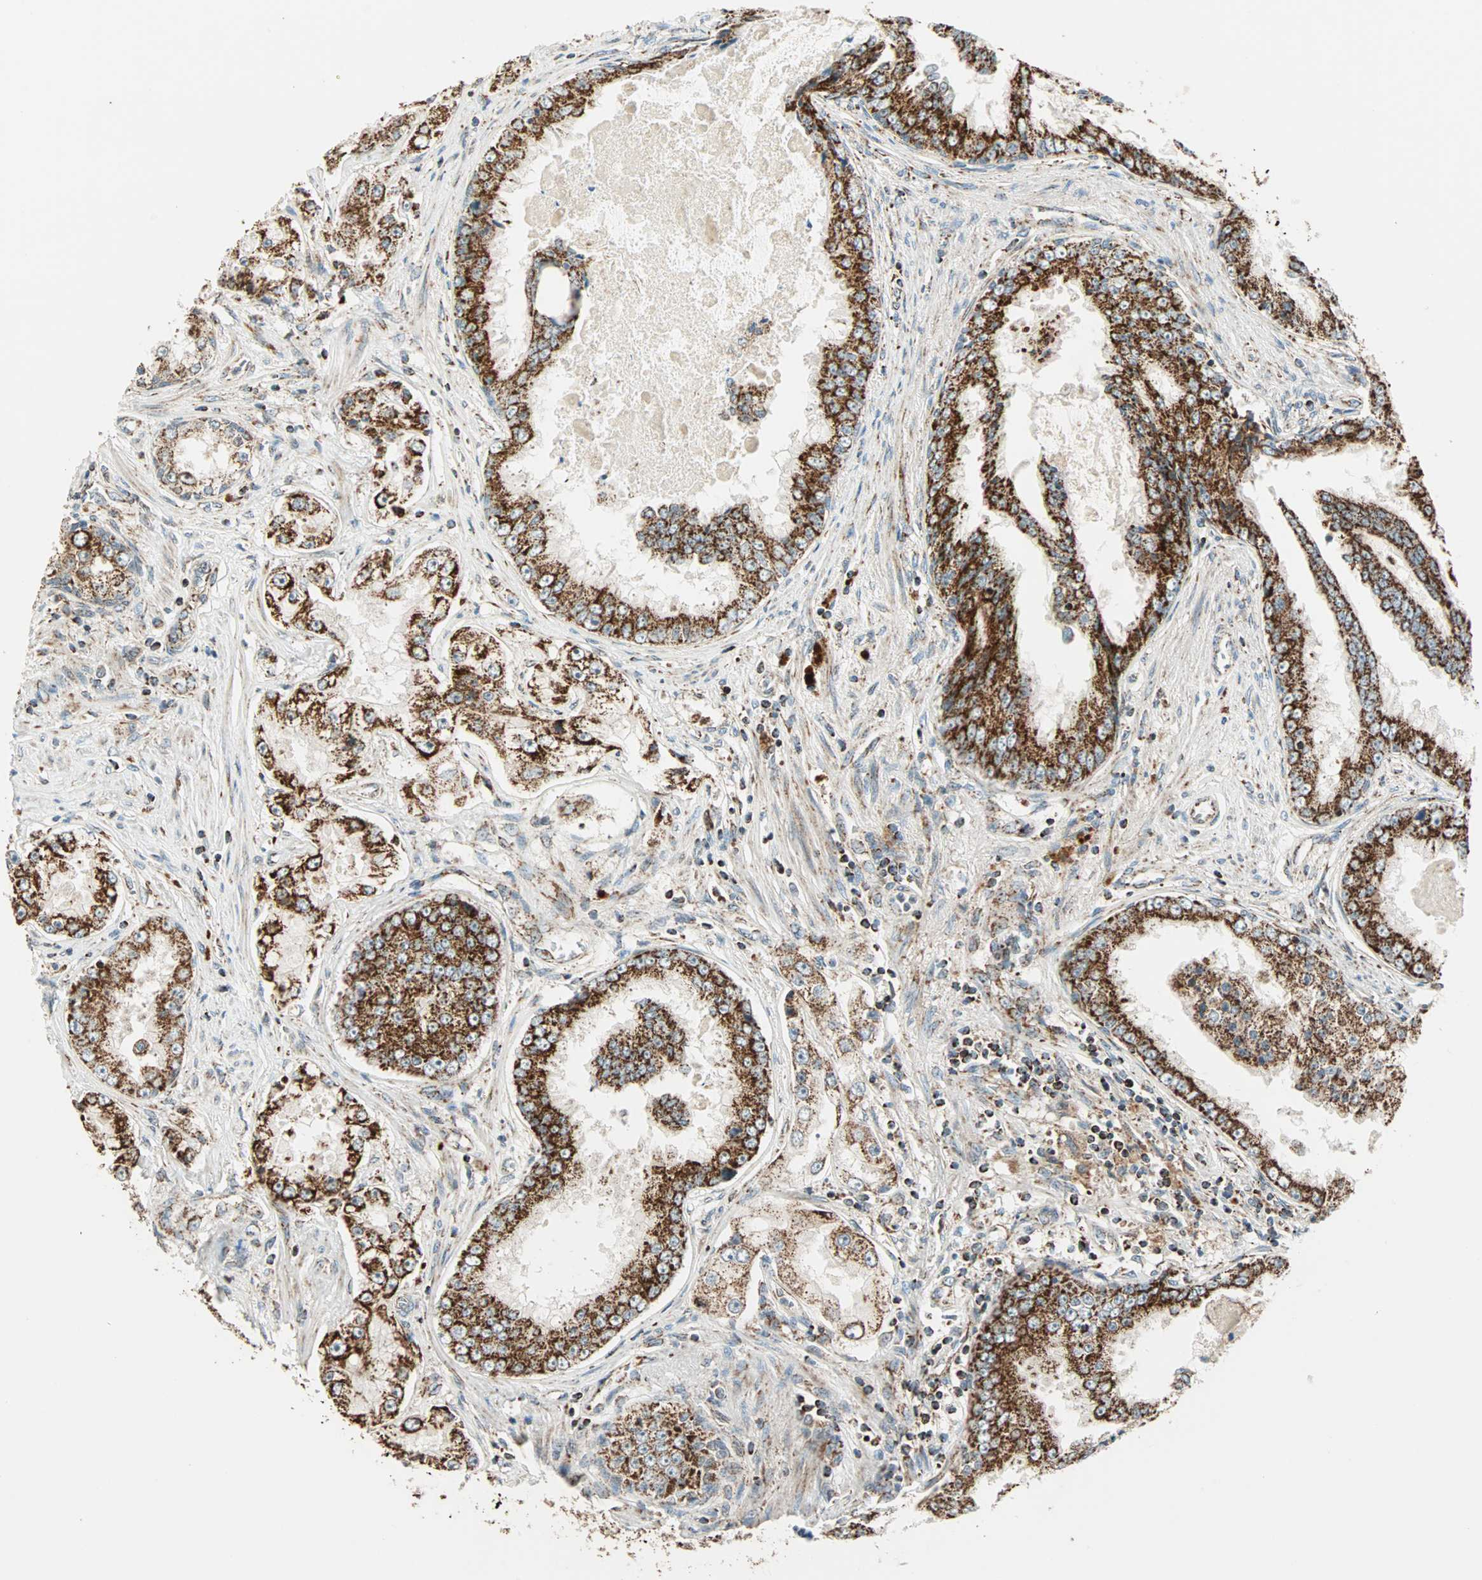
{"staining": {"intensity": "moderate", "quantity": ">75%", "location": "cytoplasmic/membranous"}, "tissue": "prostate cancer", "cell_type": "Tumor cells", "image_type": "cancer", "snomed": [{"axis": "morphology", "description": "Adenocarcinoma, High grade"}, {"axis": "topography", "description": "Prostate"}], "caption": "High-grade adenocarcinoma (prostate) tissue shows moderate cytoplasmic/membranous positivity in approximately >75% of tumor cells", "gene": "SPRY4", "patient": {"sex": "male", "age": 73}}